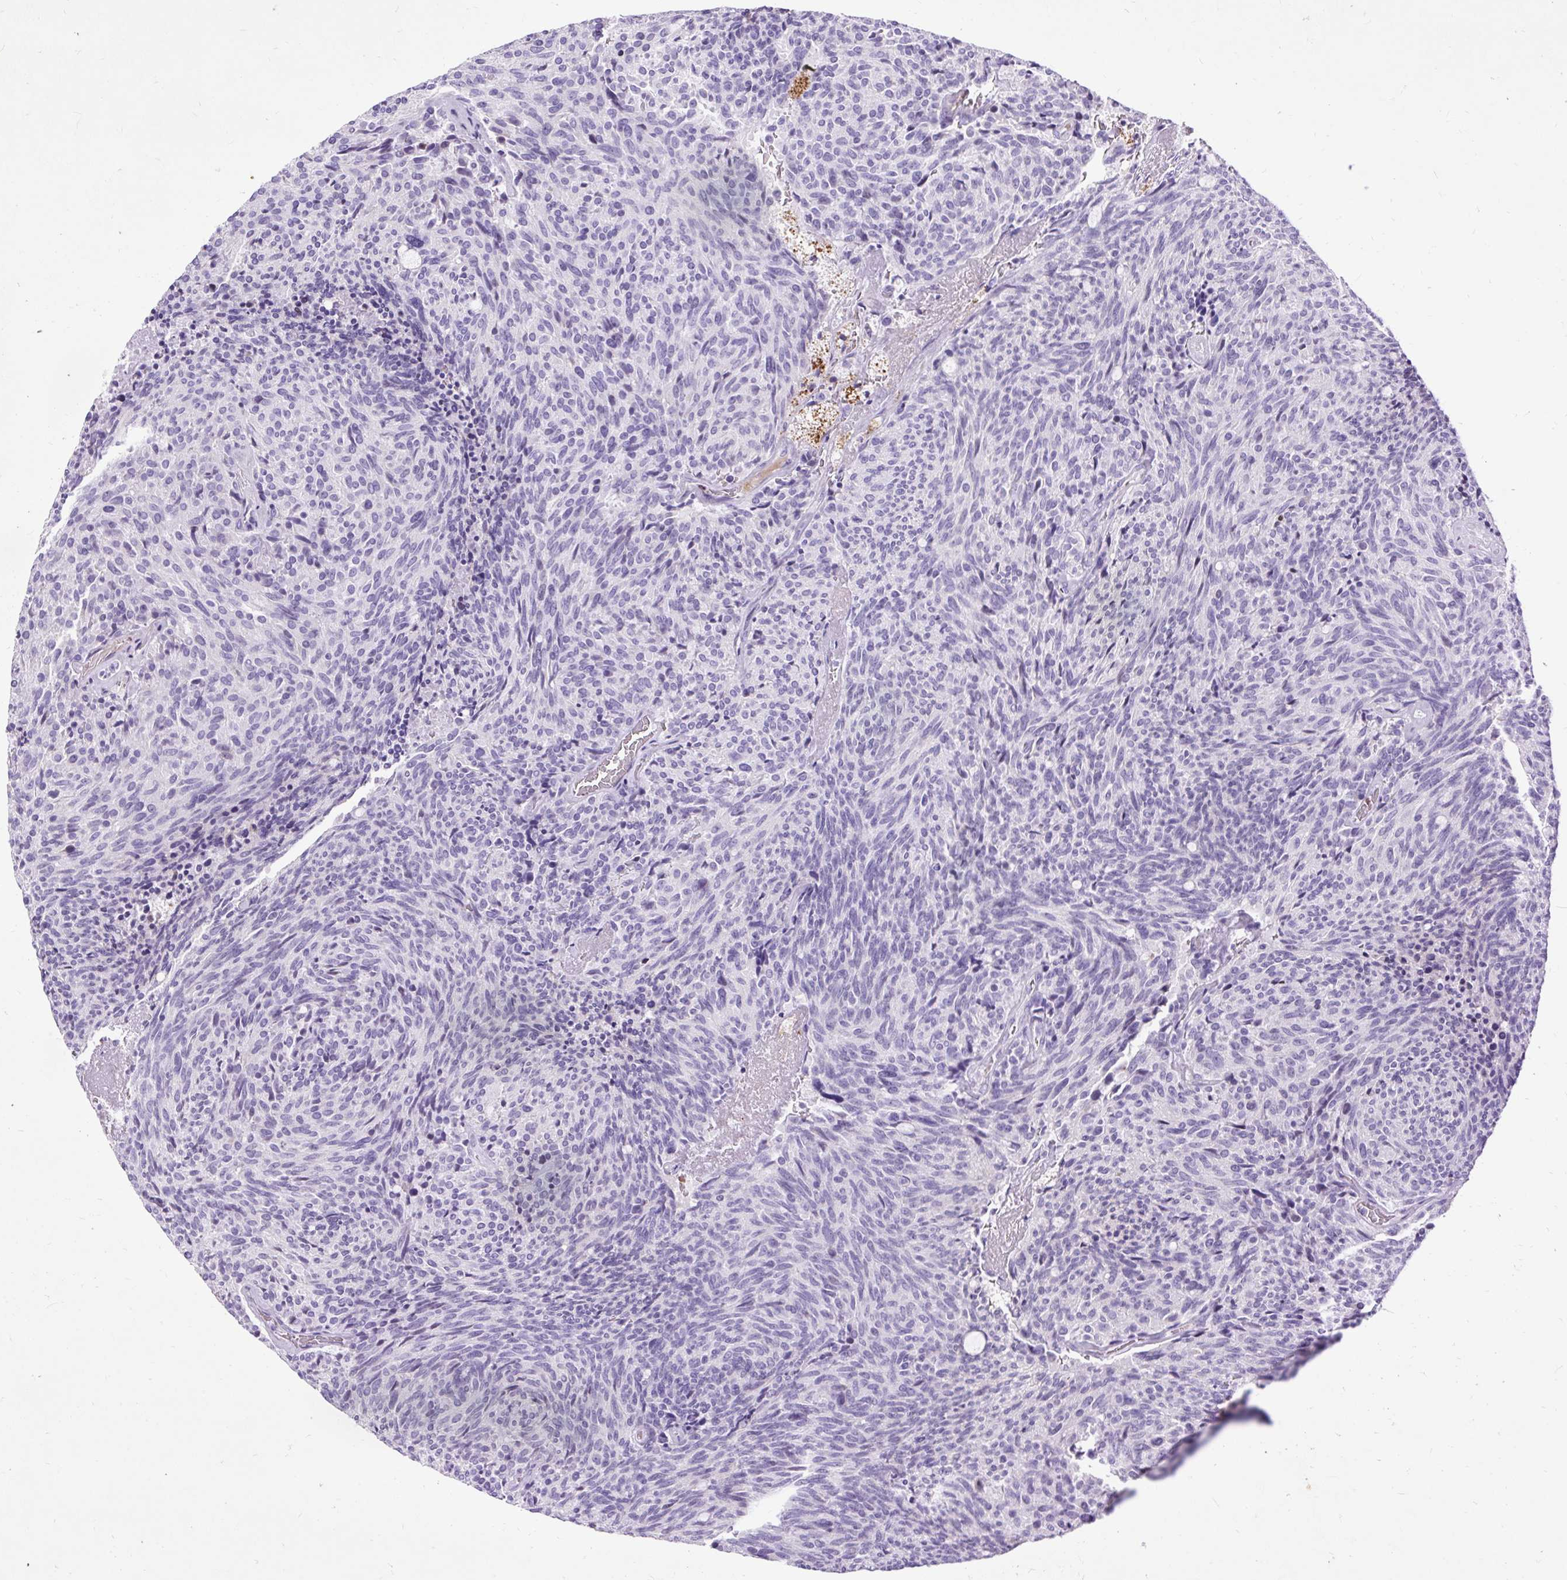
{"staining": {"intensity": "negative", "quantity": "none", "location": "none"}, "tissue": "carcinoid", "cell_type": "Tumor cells", "image_type": "cancer", "snomed": [{"axis": "morphology", "description": "Carcinoid, malignant, NOS"}, {"axis": "topography", "description": "Pancreas"}], "caption": "Tumor cells are negative for brown protein staining in malignant carcinoid.", "gene": "SPC24", "patient": {"sex": "female", "age": 54}}